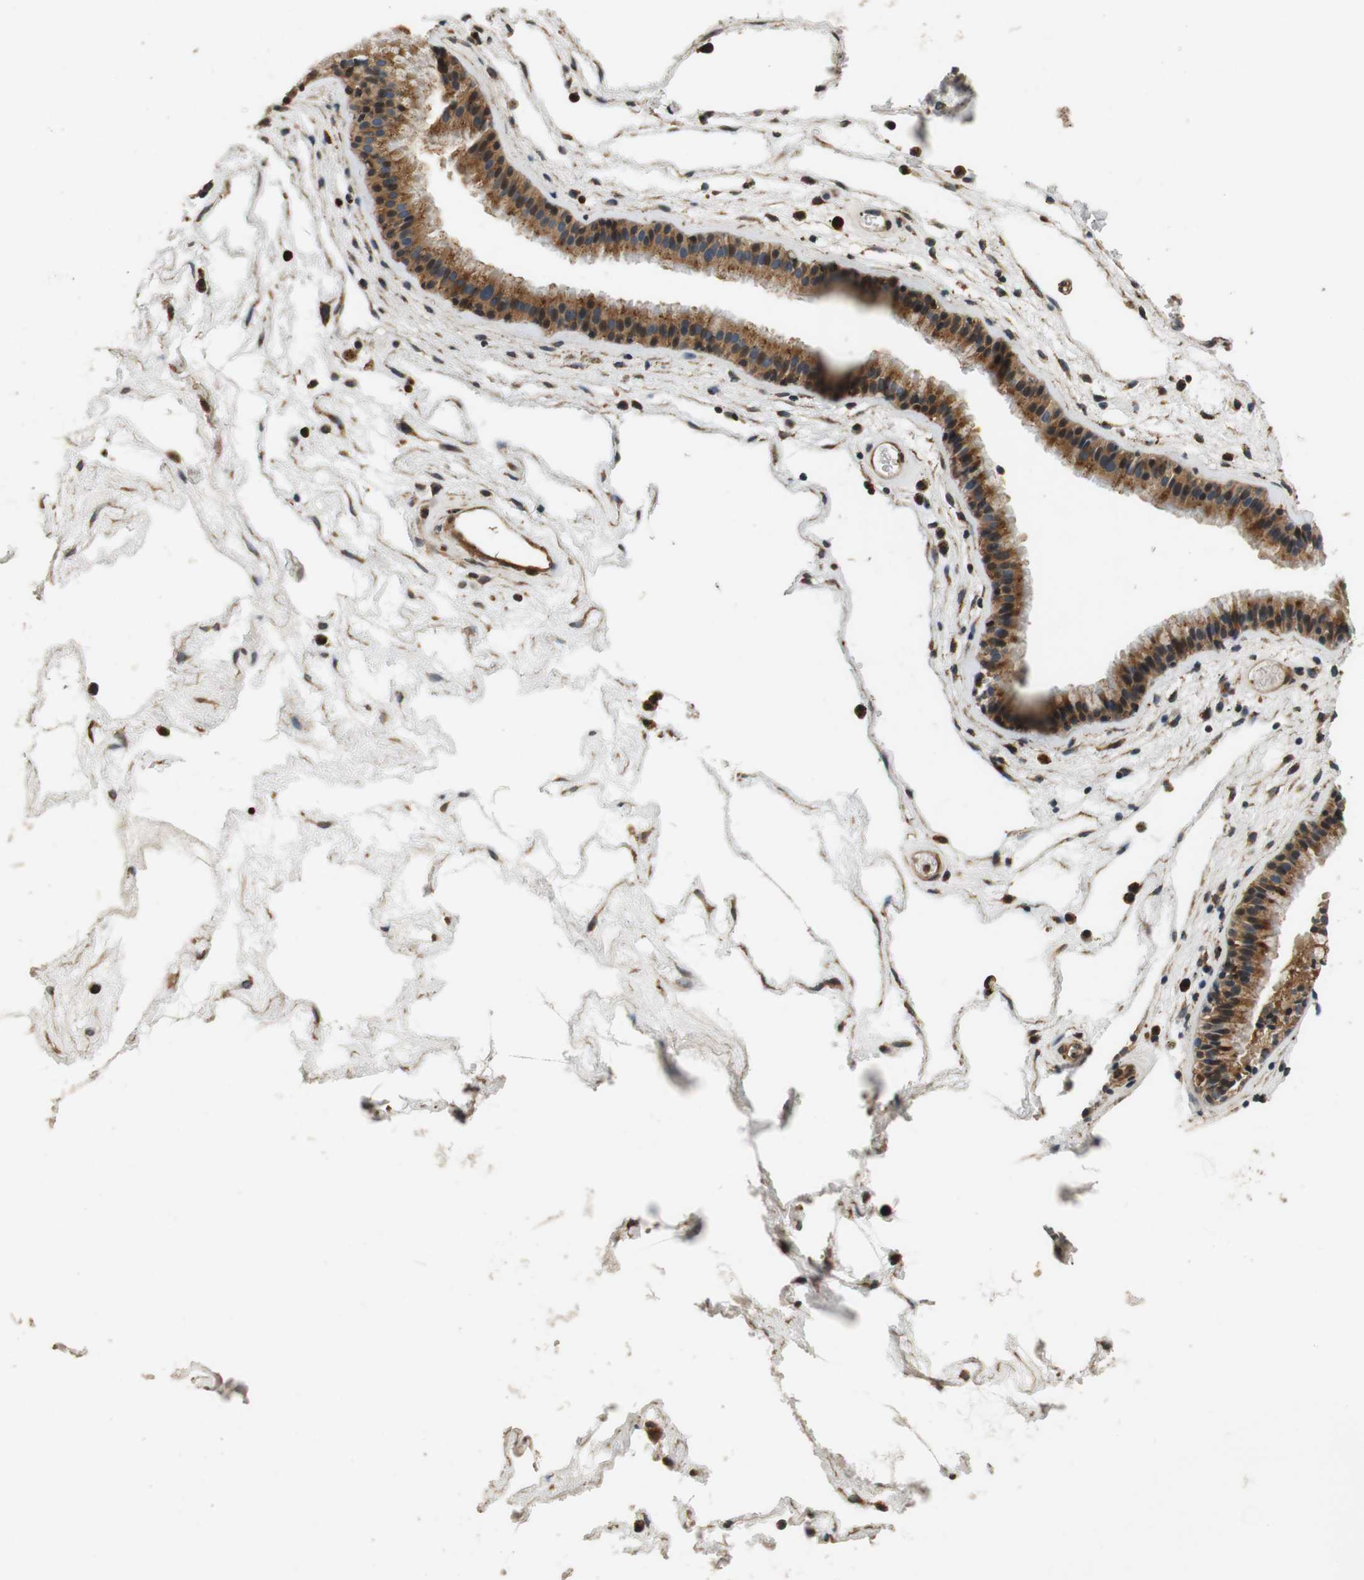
{"staining": {"intensity": "moderate", "quantity": ">75%", "location": "cytoplasmic/membranous,nuclear"}, "tissue": "nasopharynx", "cell_type": "Respiratory epithelial cells", "image_type": "normal", "snomed": [{"axis": "morphology", "description": "Normal tissue, NOS"}, {"axis": "morphology", "description": "Inflammation, NOS"}, {"axis": "topography", "description": "Nasopharynx"}], "caption": "This photomicrograph exhibits immunohistochemistry staining of normal human nasopharynx, with medium moderate cytoplasmic/membranous,nuclear staining in about >75% of respiratory epithelial cells.", "gene": "TXNRD1", "patient": {"sex": "male", "age": 48}}